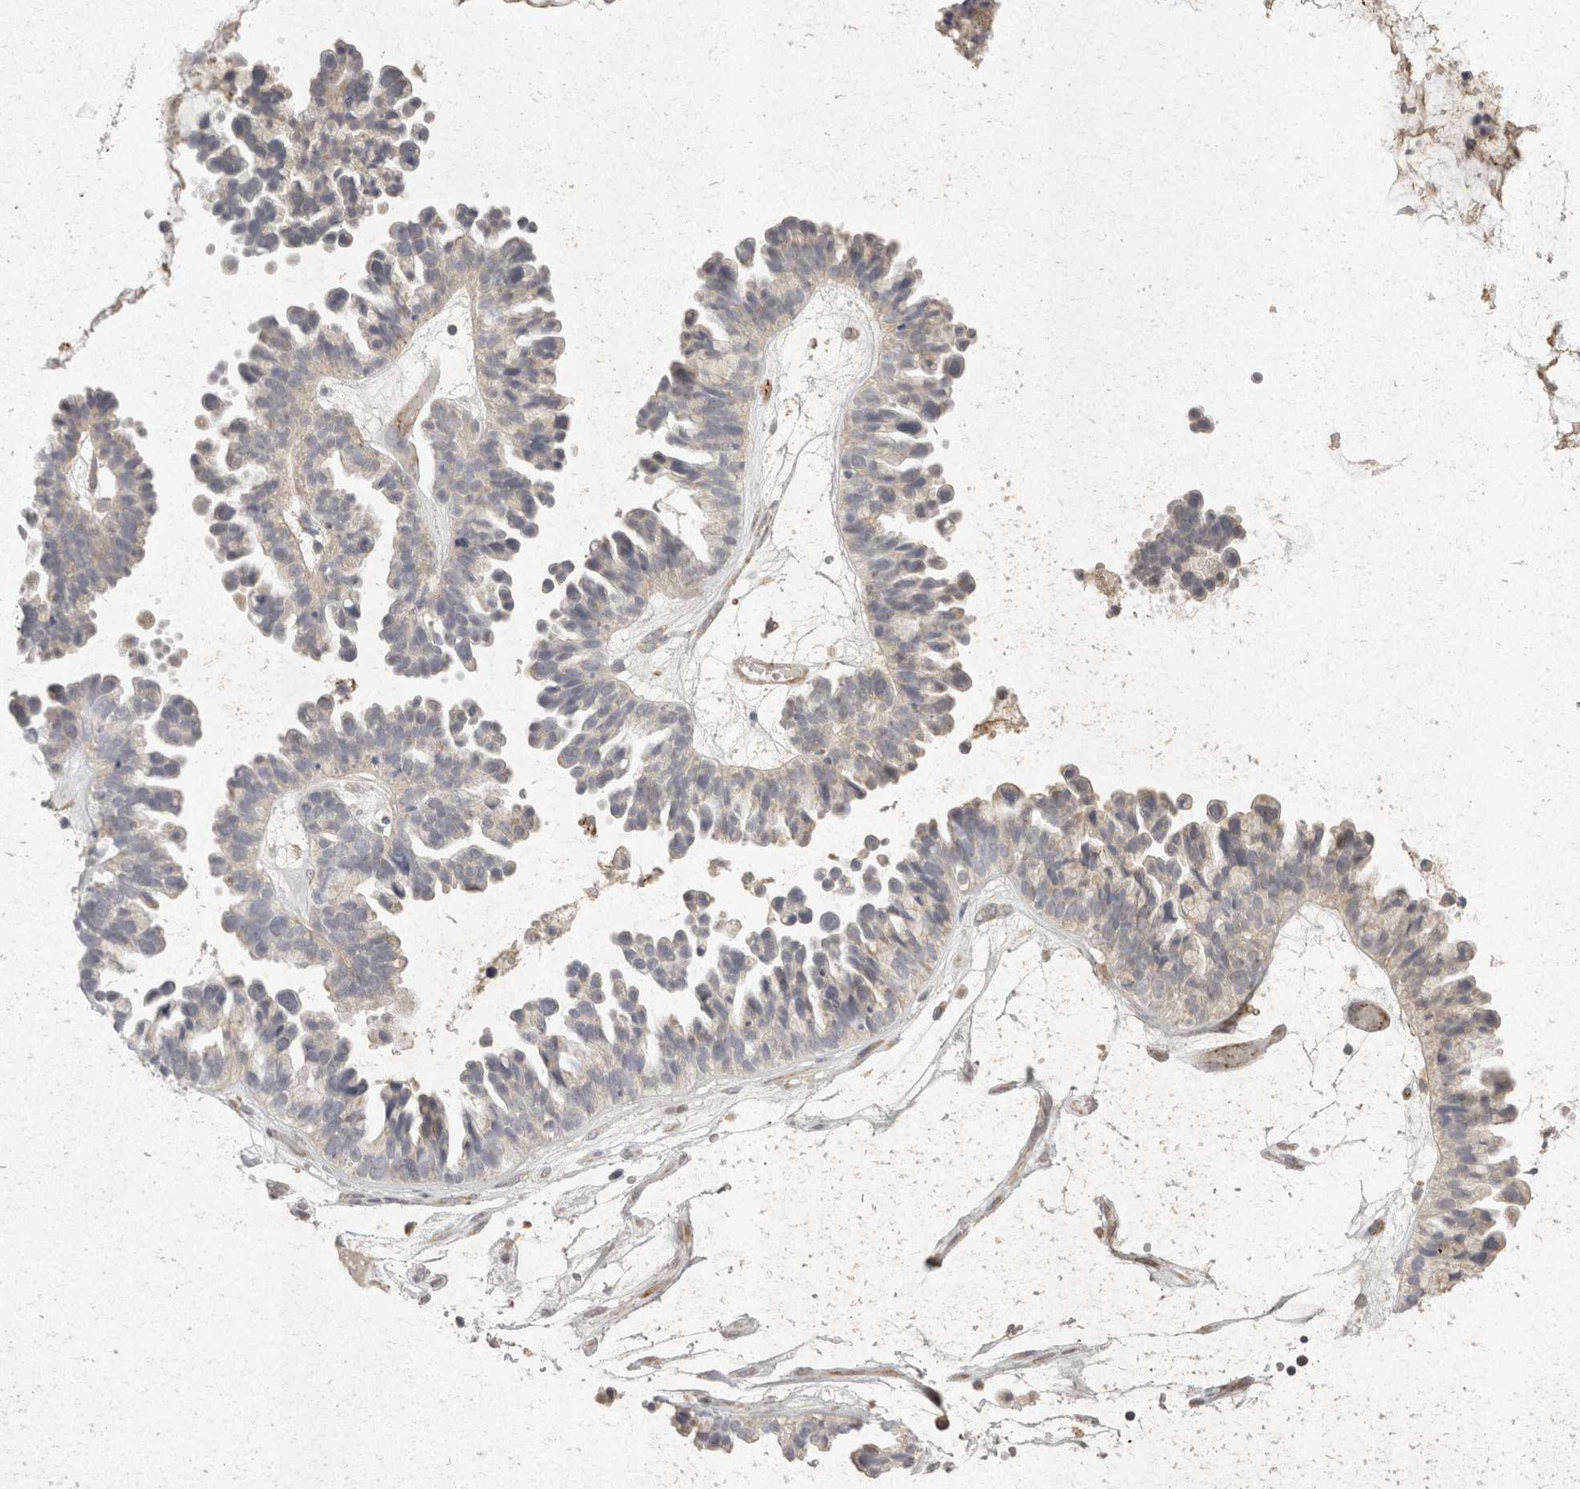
{"staining": {"intensity": "weak", "quantity": "<25%", "location": "cytoplasmic/membranous"}, "tissue": "ovarian cancer", "cell_type": "Tumor cells", "image_type": "cancer", "snomed": [{"axis": "morphology", "description": "Cystadenocarcinoma, serous, NOS"}, {"axis": "topography", "description": "Ovary"}], "caption": "This is an immunohistochemistry (IHC) micrograph of serous cystadenocarcinoma (ovarian). There is no staining in tumor cells.", "gene": "EIF4G3", "patient": {"sex": "female", "age": 56}}